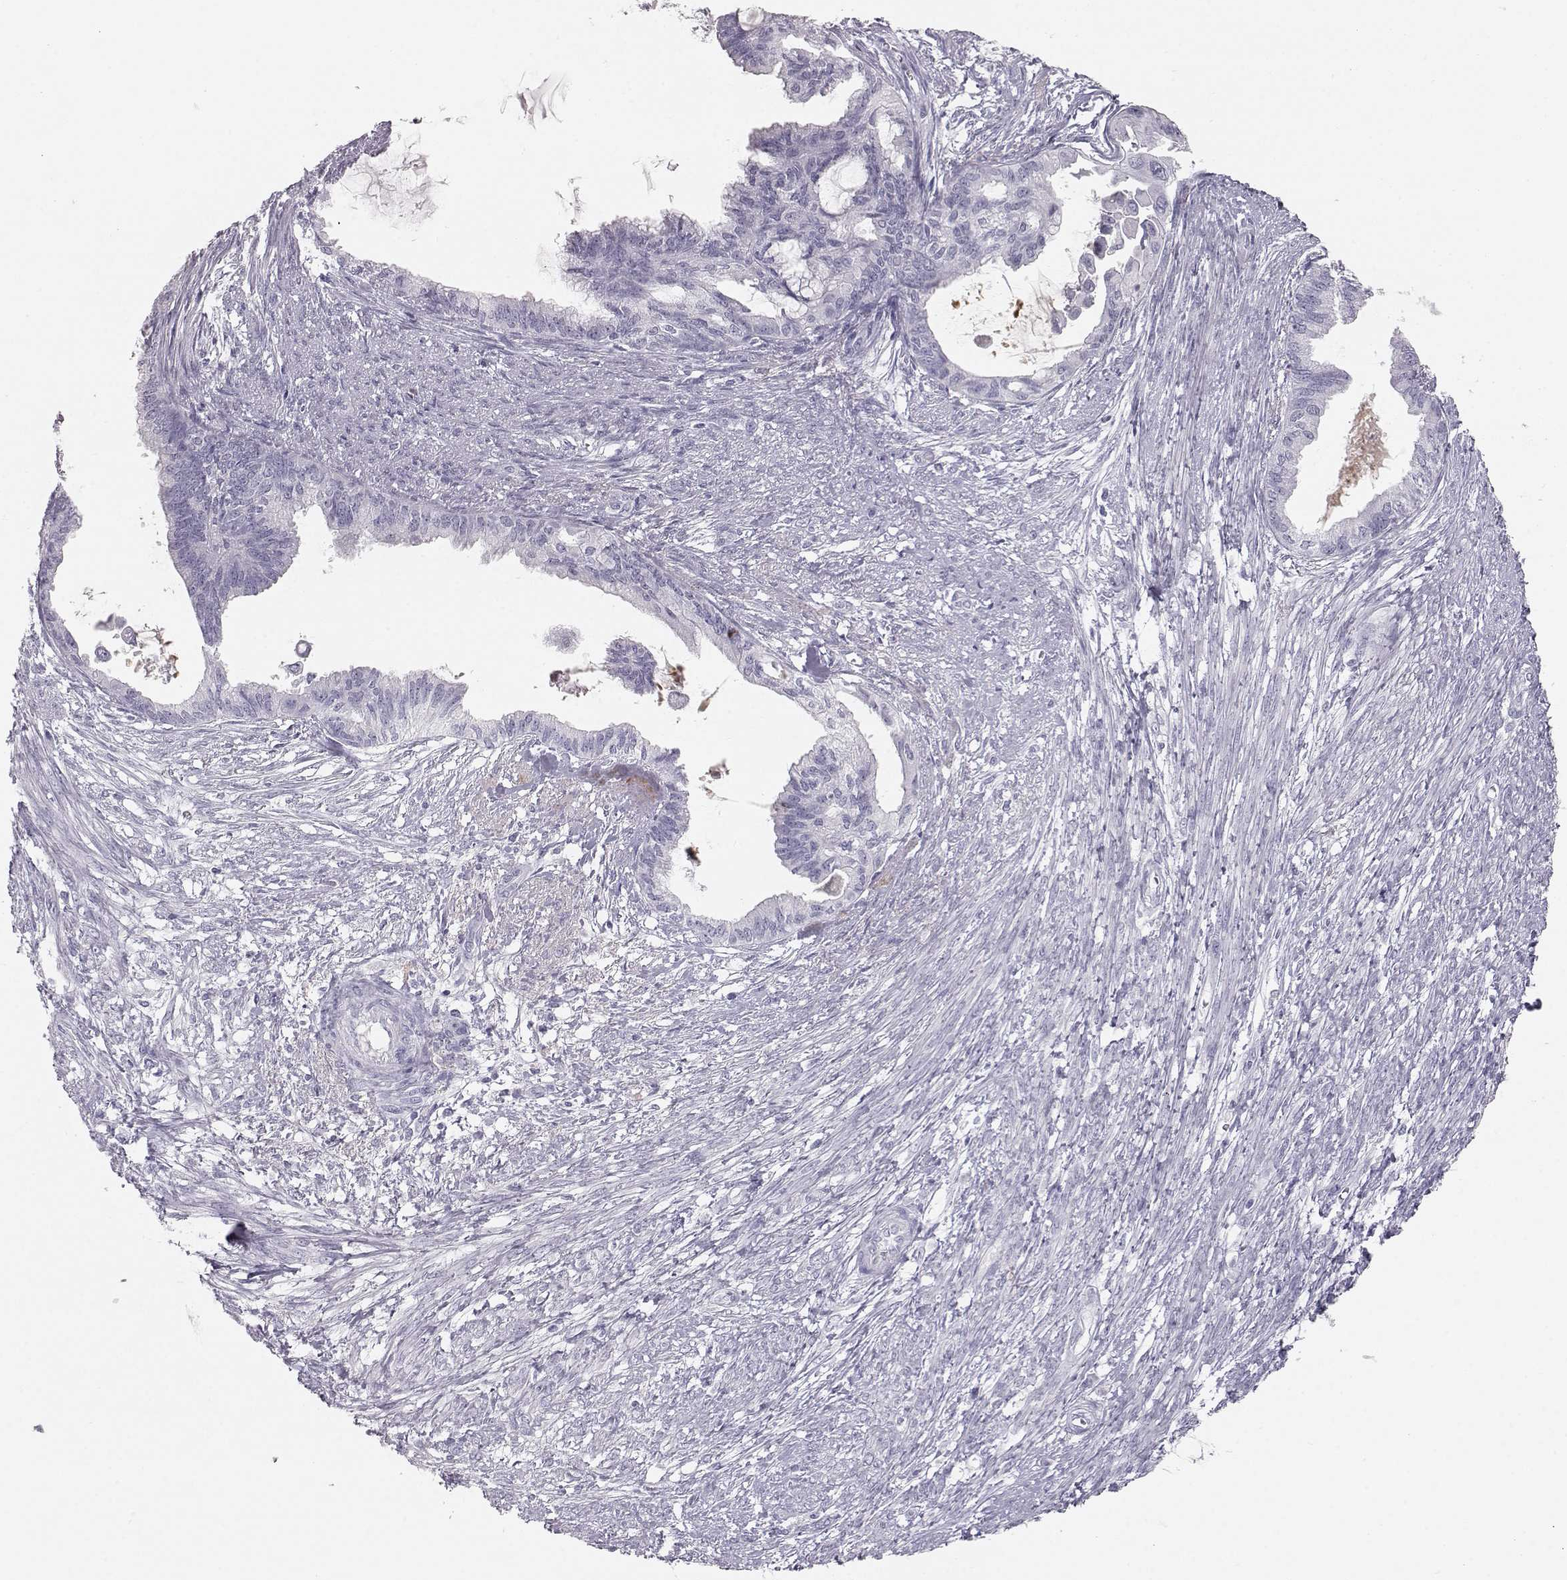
{"staining": {"intensity": "negative", "quantity": "none", "location": "none"}, "tissue": "endometrial cancer", "cell_type": "Tumor cells", "image_type": "cancer", "snomed": [{"axis": "morphology", "description": "Adenocarcinoma, NOS"}, {"axis": "topography", "description": "Endometrium"}], "caption": "This is a micrograph of immunohistochemistry staining of endometrial cancer, which shows no positivity in tumor cells.", "gene": "KRTAP16-1", "patient": {"sex": "female", "age": 86}}